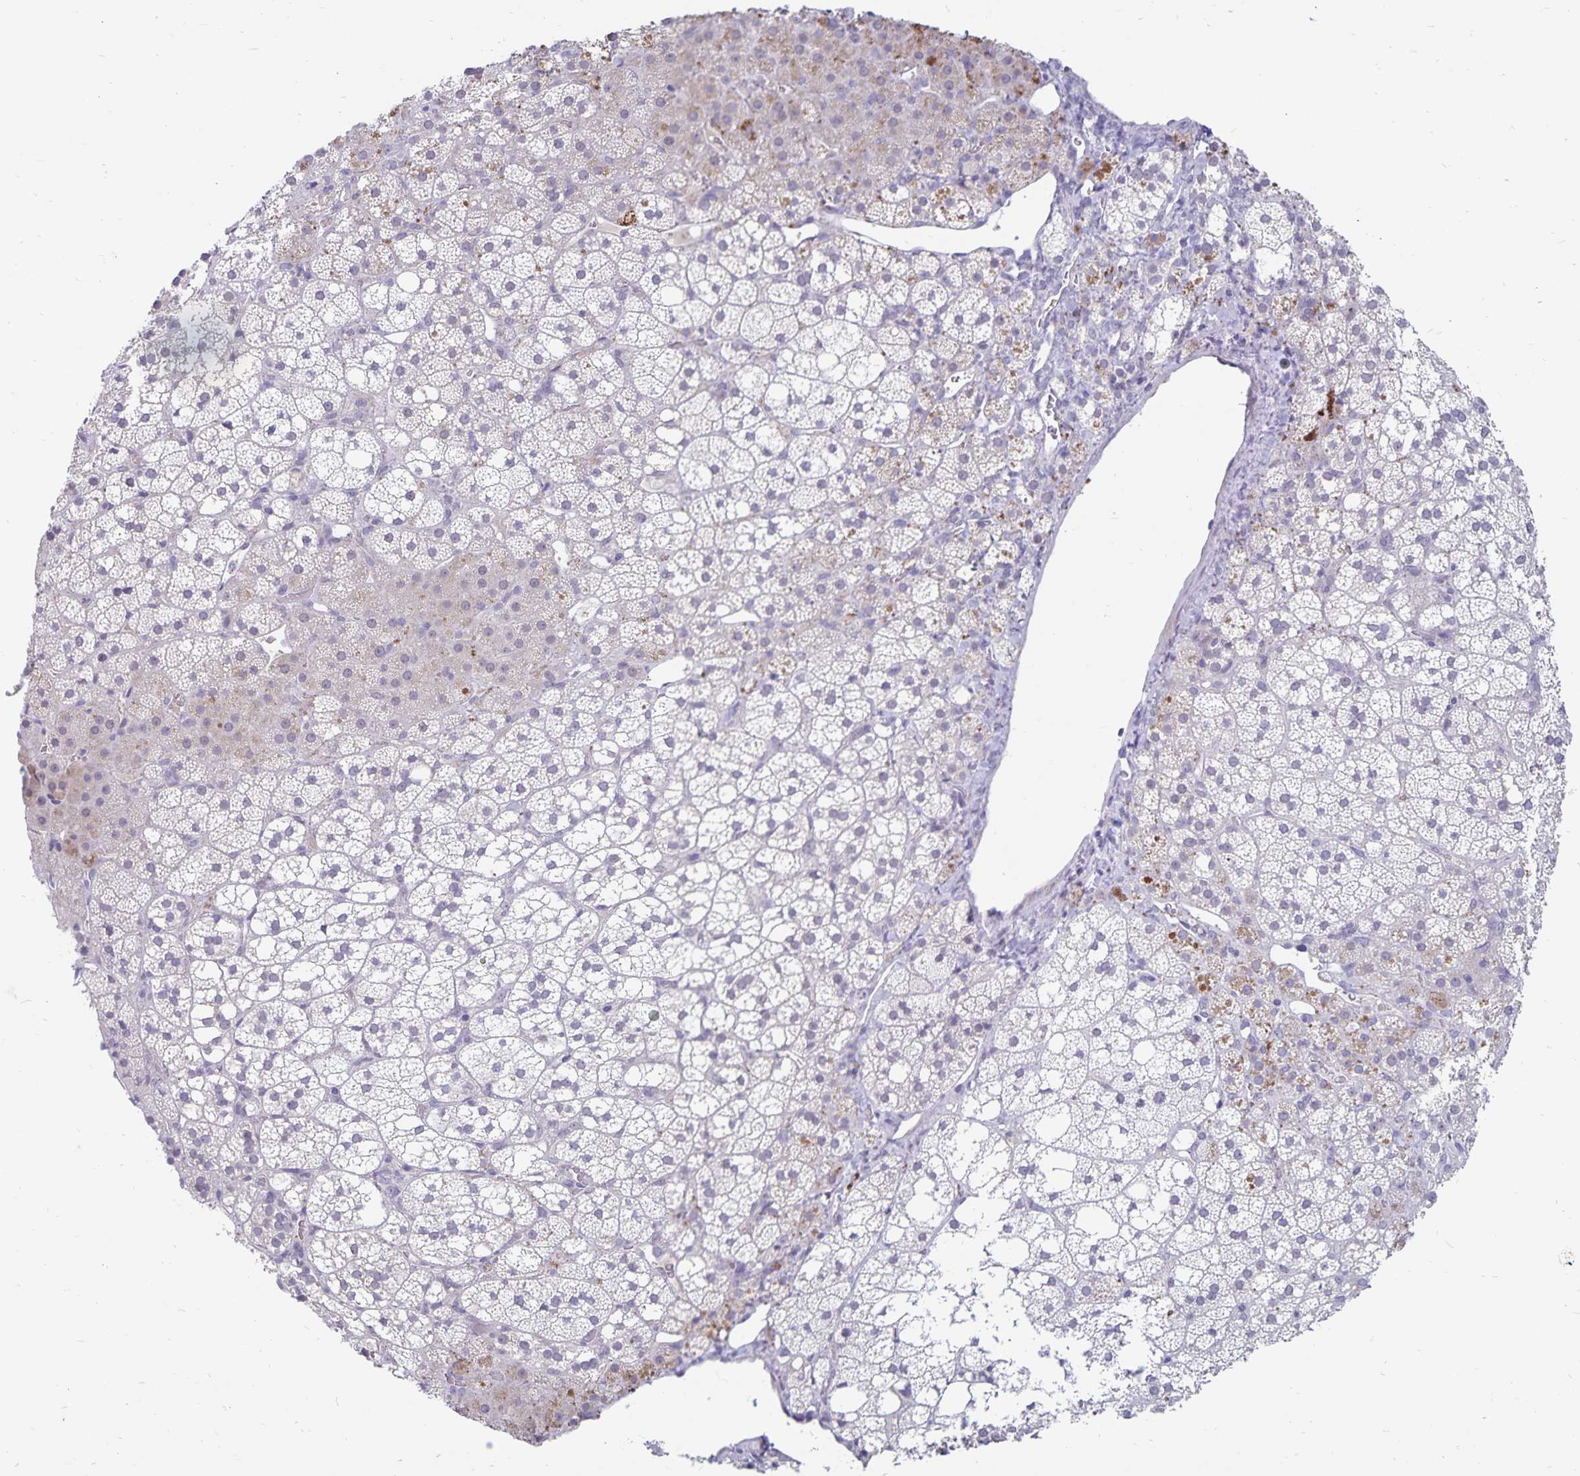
{"staining": {"intensity": "moderate", "quantity": "<25%", "location": "cytoplasmic/membranous"}, "tissue": "adrenal gland", "cell_type": "Glandular cells", "image_type": "normal", "snomed": [{"axis": "morphology", "description": "Normal tissue, NOS"}, {"axis": "topography", "description": "Adrenal gland"}], "caption": "Glandular cells show low levels of moderate cytoplasmic/membranous positivity in about <25% of cells in unremarkable adrenal gland. (brown staining indicates protein expression, while blue staining denotes nuclei).", "gene": "CDKN2B", "patient": {"sex": "male", "age": 53}}